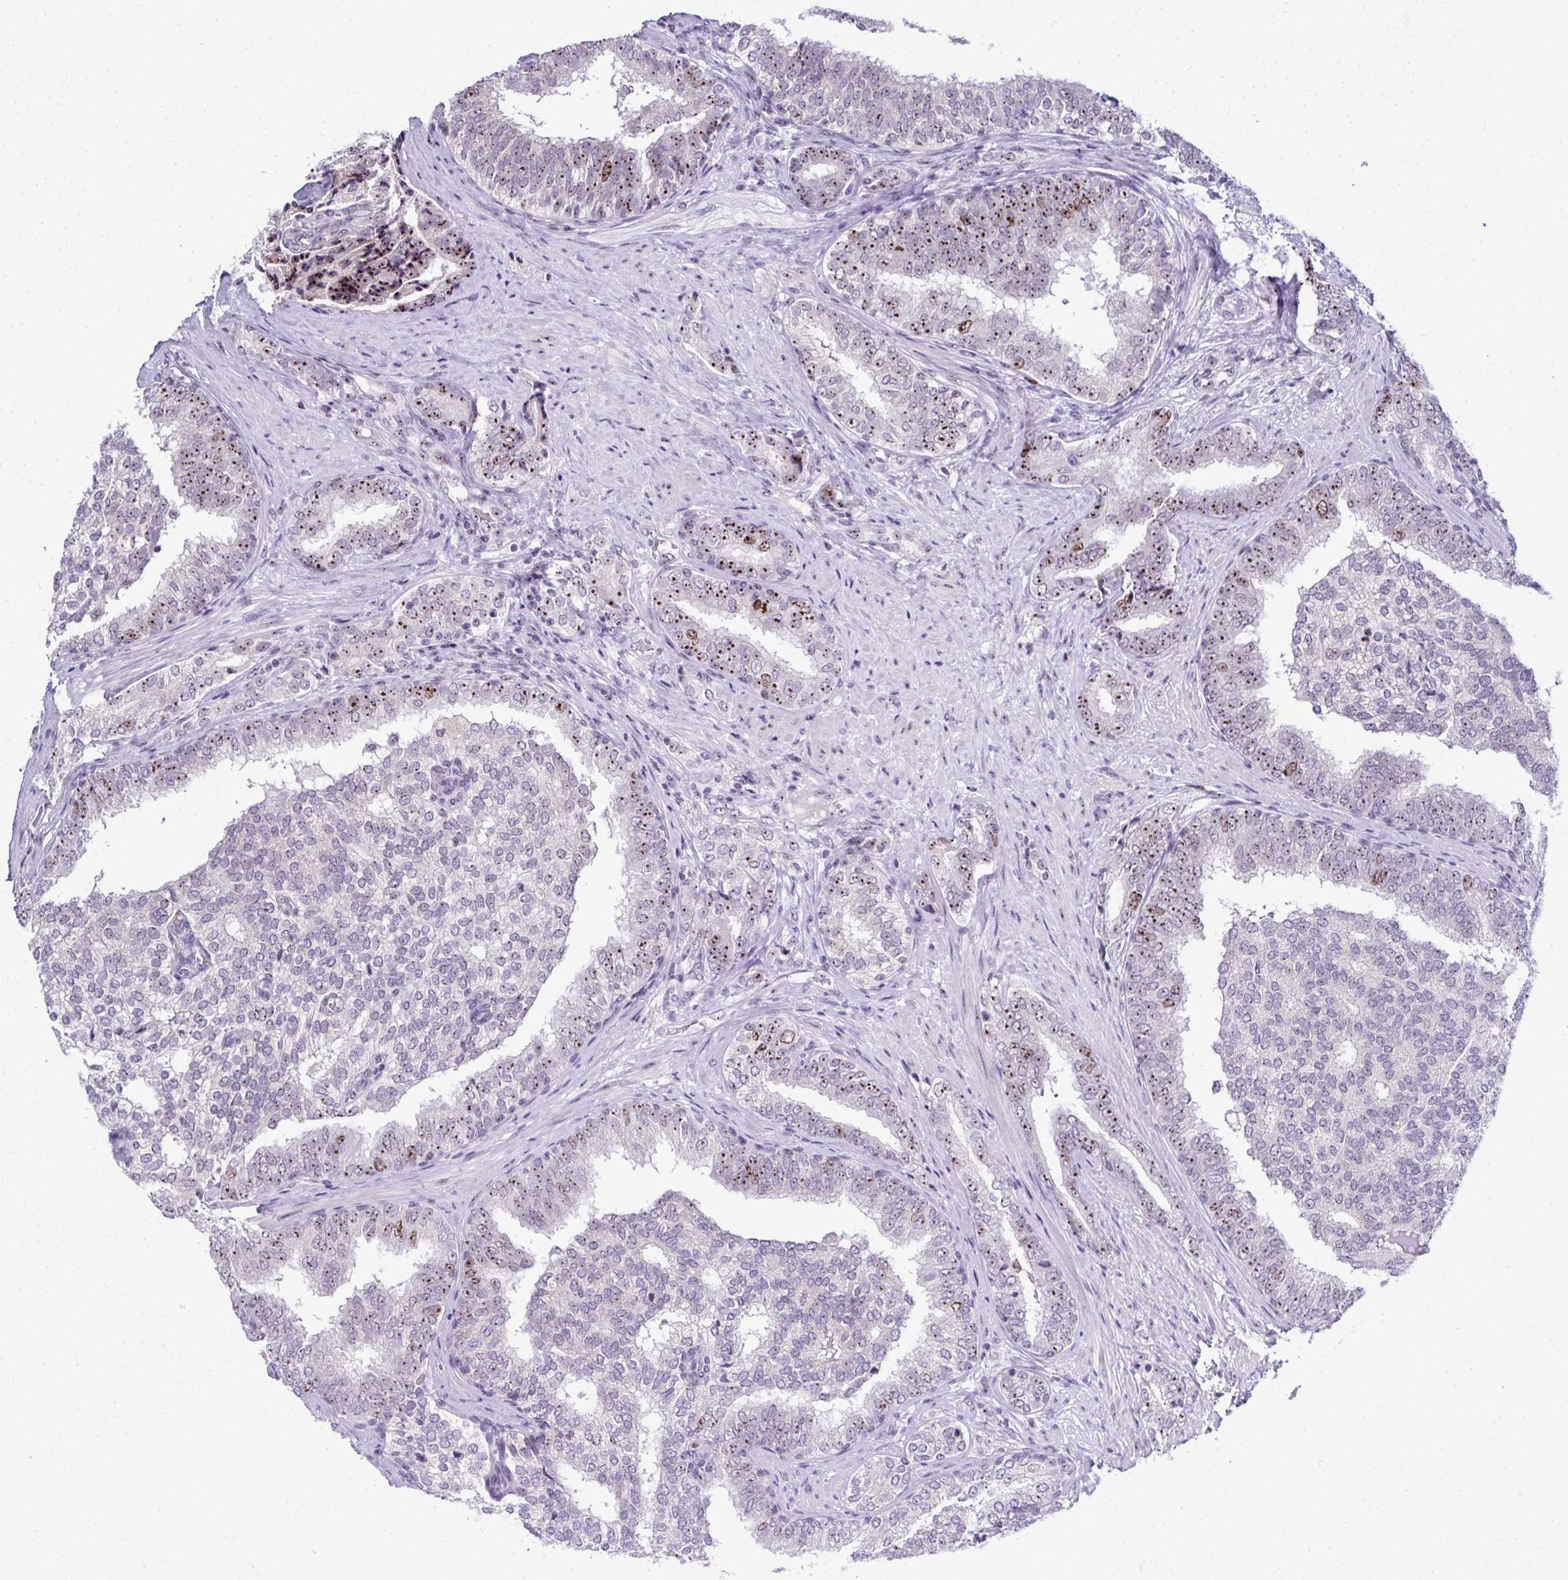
{"staining": {"intensity": "moderate", "quantity": ">75%", "location": "nuclear"}, "tissue": "prostate cancer", "cell_type": "Tumor cells", "image_type": "cancer", "snomed": [{"axis": "morphology", "description": "Adenocarcinoma, High grade"}, {"axis": "topography", "description": "Prostate"}], "caption": "A brown stain shows moderate nuclear staining of a protein in prostate cancer (adenocarcinoma (high-grade)) tumor cells.", "gene": "CEP72", "patient": {"sex": "male", "age": 72}}